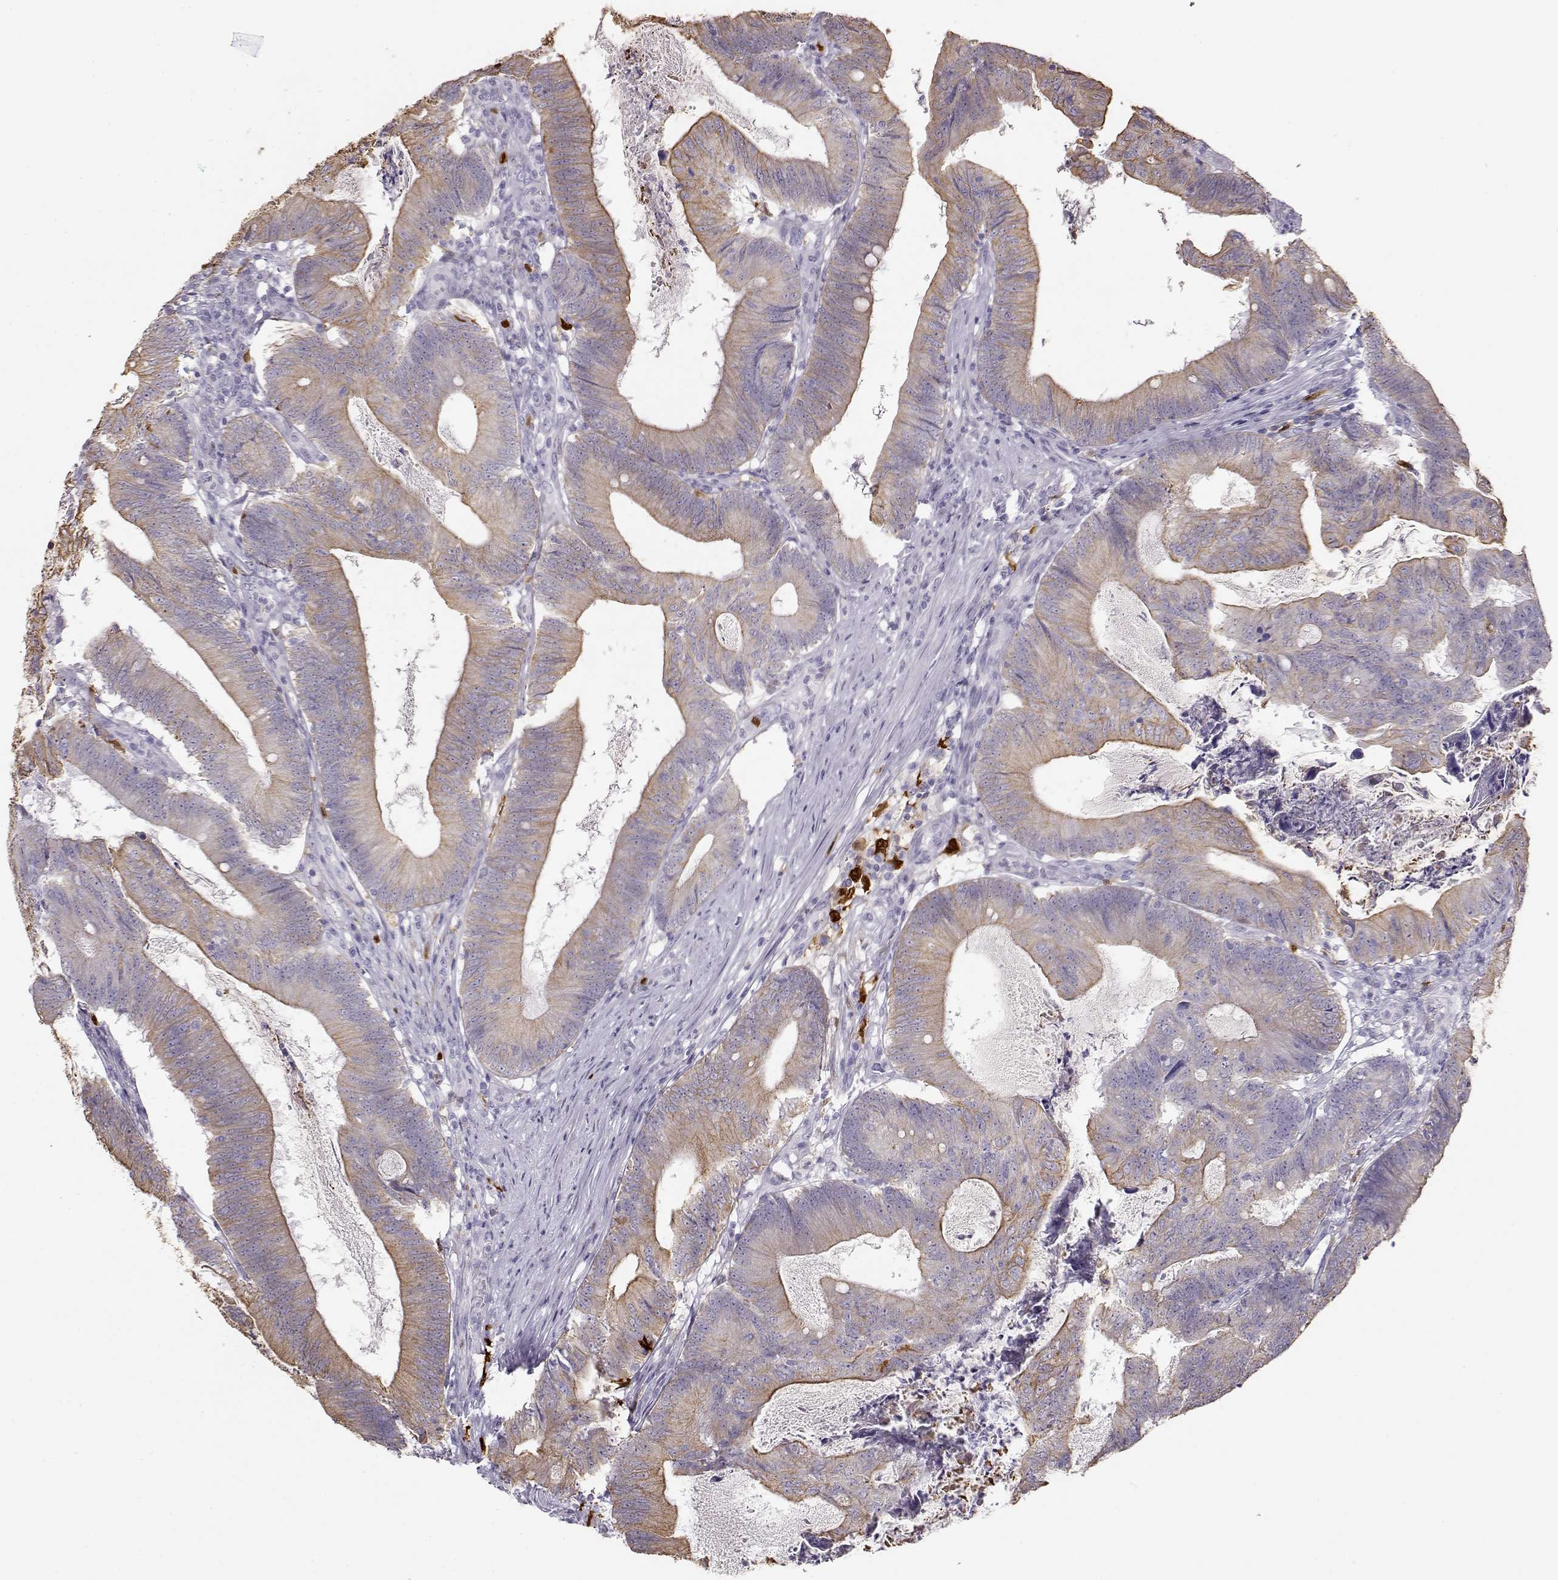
{"staining": {"intensity": "weak", "quantity": ">75%", "location": "cytoplasmic/membranous"}, "tissue": "colorectal cancer", "cell_type": "Tumor cells", "image_type": "cancer", "snomed": [{"axis": "morphology", "description": "Adenocarcinoma, NOS"}, {"axis": "topography", "description": "Colon"}], "caption": "Colorectal adenocarcinoma stained with a brown dye shows weak cytoplasmic/membranous positive staining in about >75% of tumor cells.", "gene": "S100B", "patient": {"sex": "female", "age": 70}}